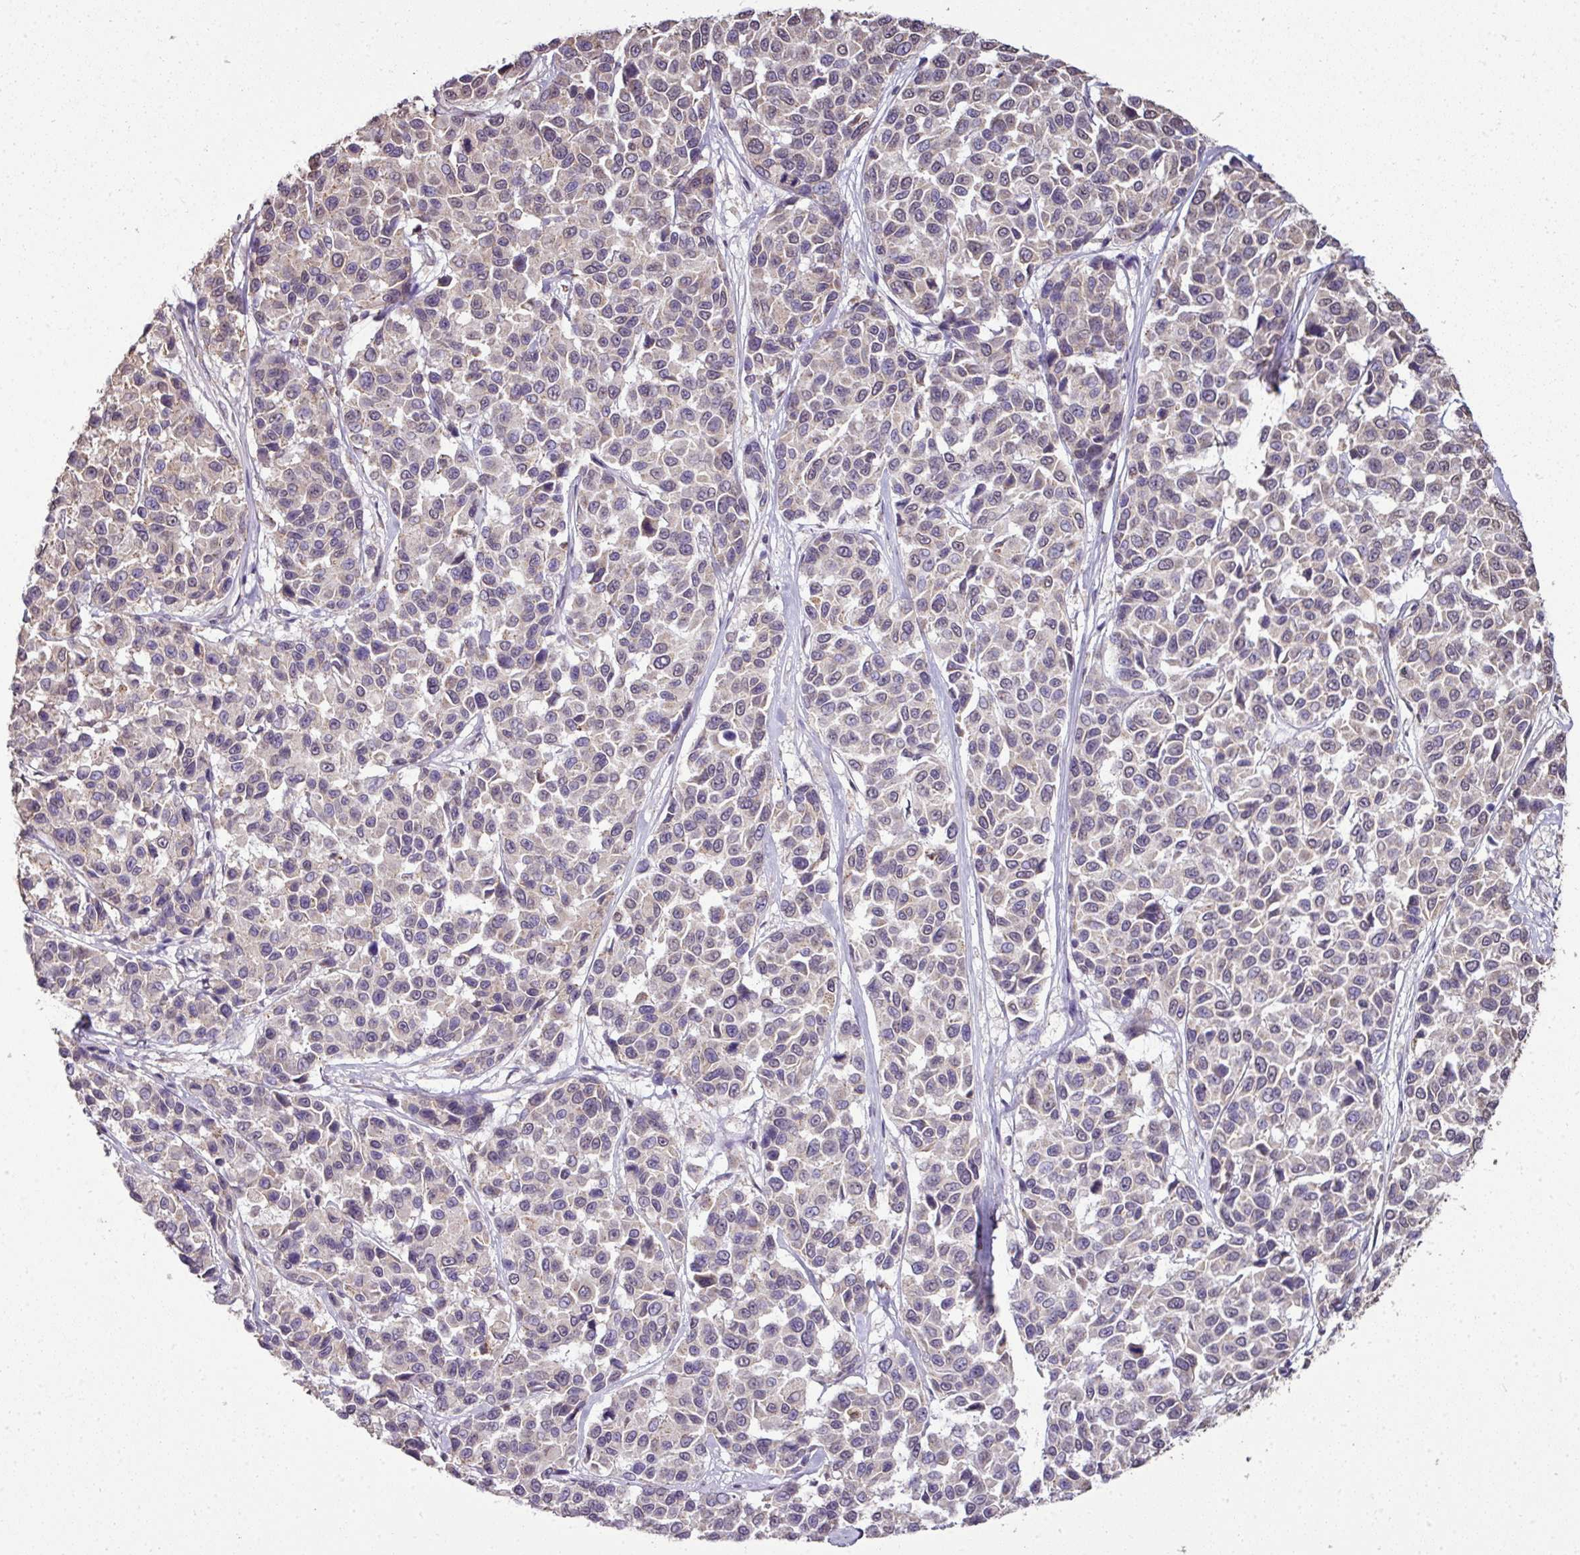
{"staining": {"intensity": "weak", "quantity": "25%-75%", "location": "cytoplasmic/membranous"}, "tissue": "melanoma", "cell_type": "Tumor cells", "image_type": "cancer", "snomed": [{"axis": "morphology", "description": "Malignant melanoma, NOS"}, {"axis": "topography", "description": "Skin"}], "caption": "Melanoma stained for a protein (brown) exhibits weak cytoplasmic/membranous positive staining in about 25%-75% of tumor cells.", "gene": "JPH2", "patient": {"sex": "female", "age": 66}}